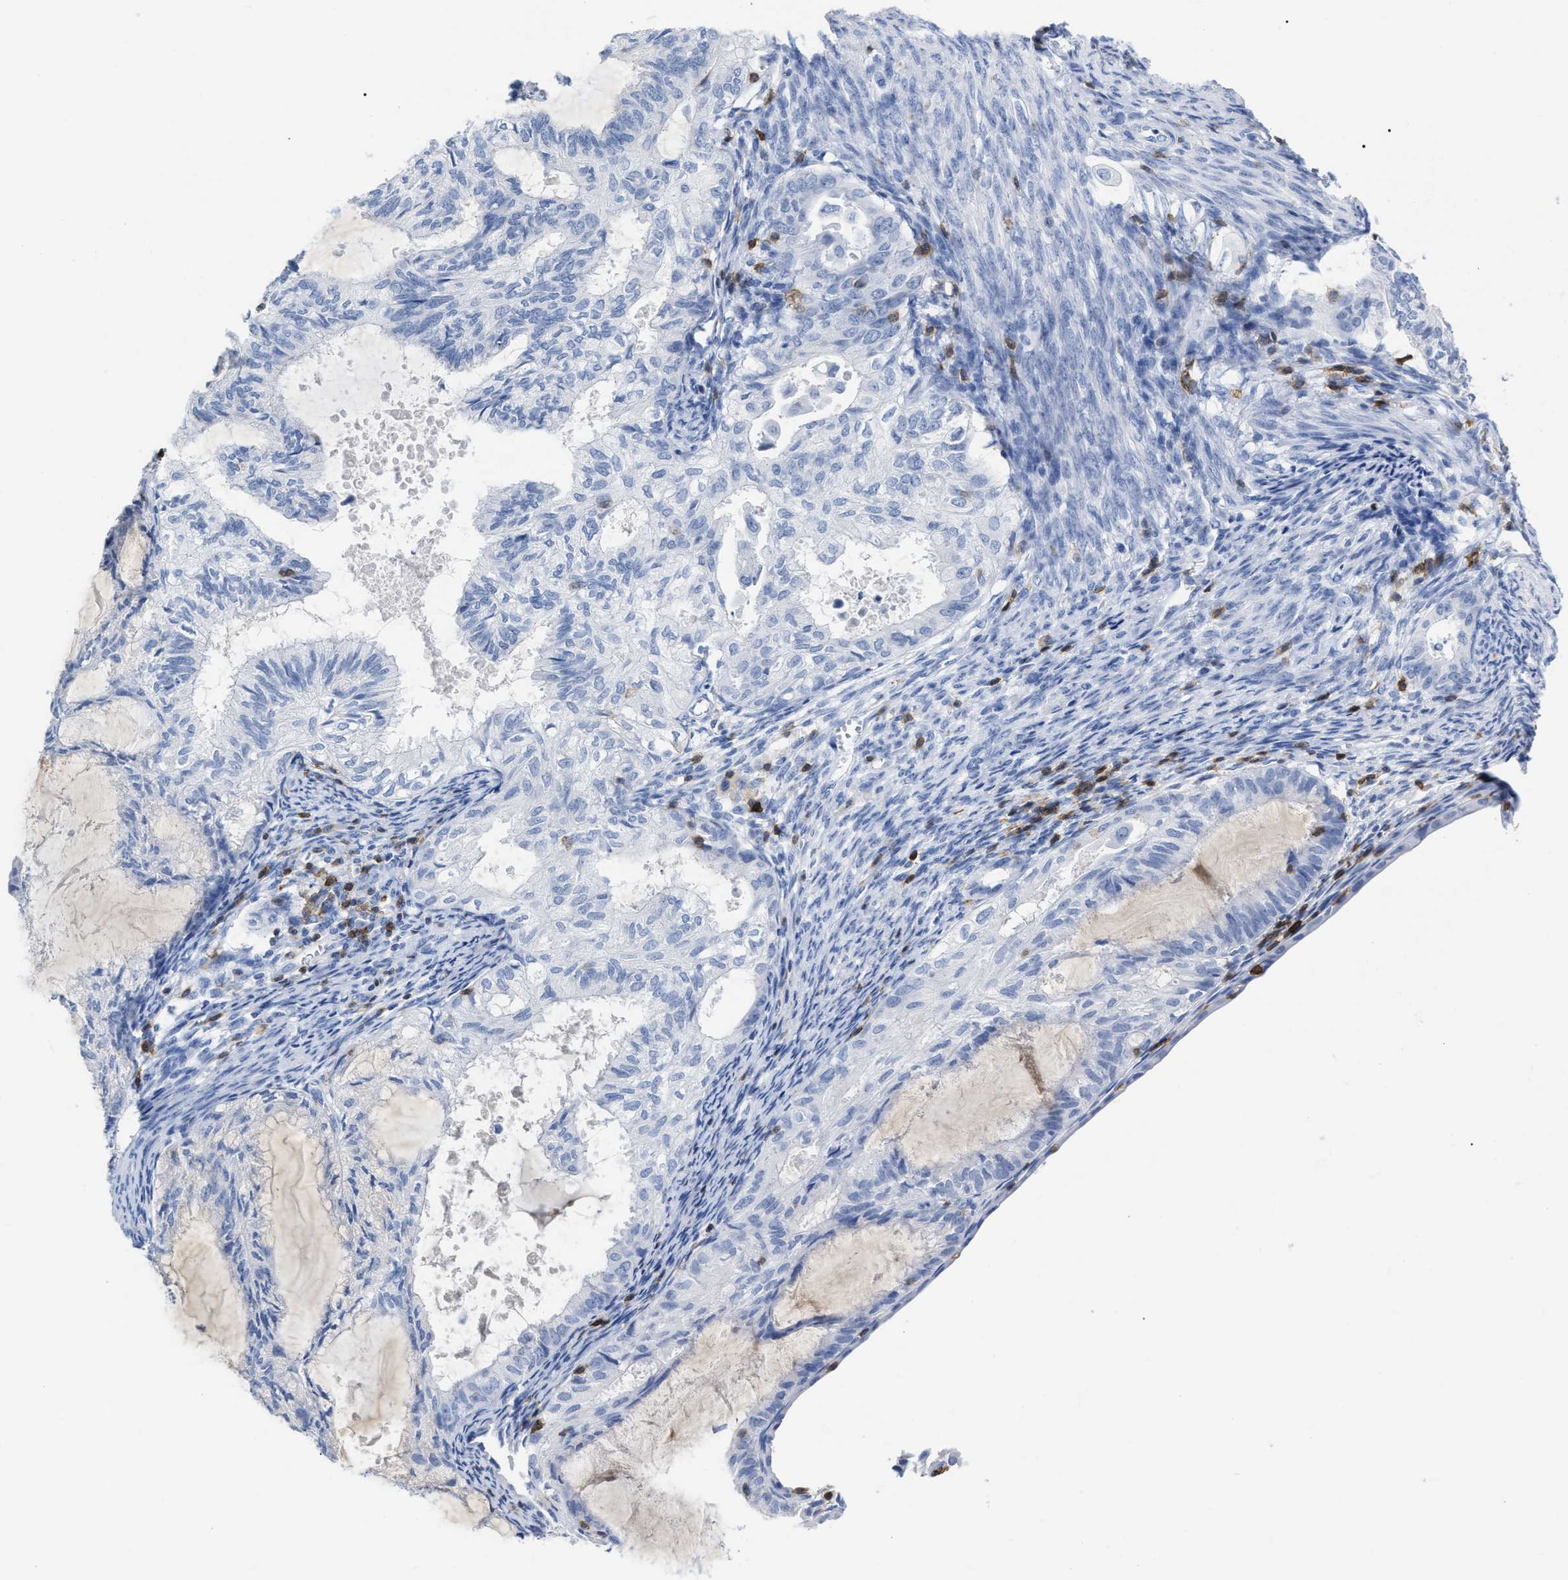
{"staining": {"intensity": "negative", "quantity": "none", "location": "none"}, "tissue": "cervical cancer", "cell_type": "Tumor cells", "image_type": "cancer", "snomed": [{"axis": "morphology", "description": "Normal tissue, NOS"}, {"axis": "morphology", "description": "Adenocarcinoma, NOS"}, {"axis": "topography", "description": "Cervix"}, {"axis": "topography", "description": "Endometrium"}], "caption": "Photomicrograph shows no protein positivity in tumor cells of adenocarcinoma (cervical) tissue. The staining is performed using DAB brown chromogen with nuclei counter-stained in using hematoxylin.", "gene": "CD5", "patient": {"sex": "female", "age": 86}}